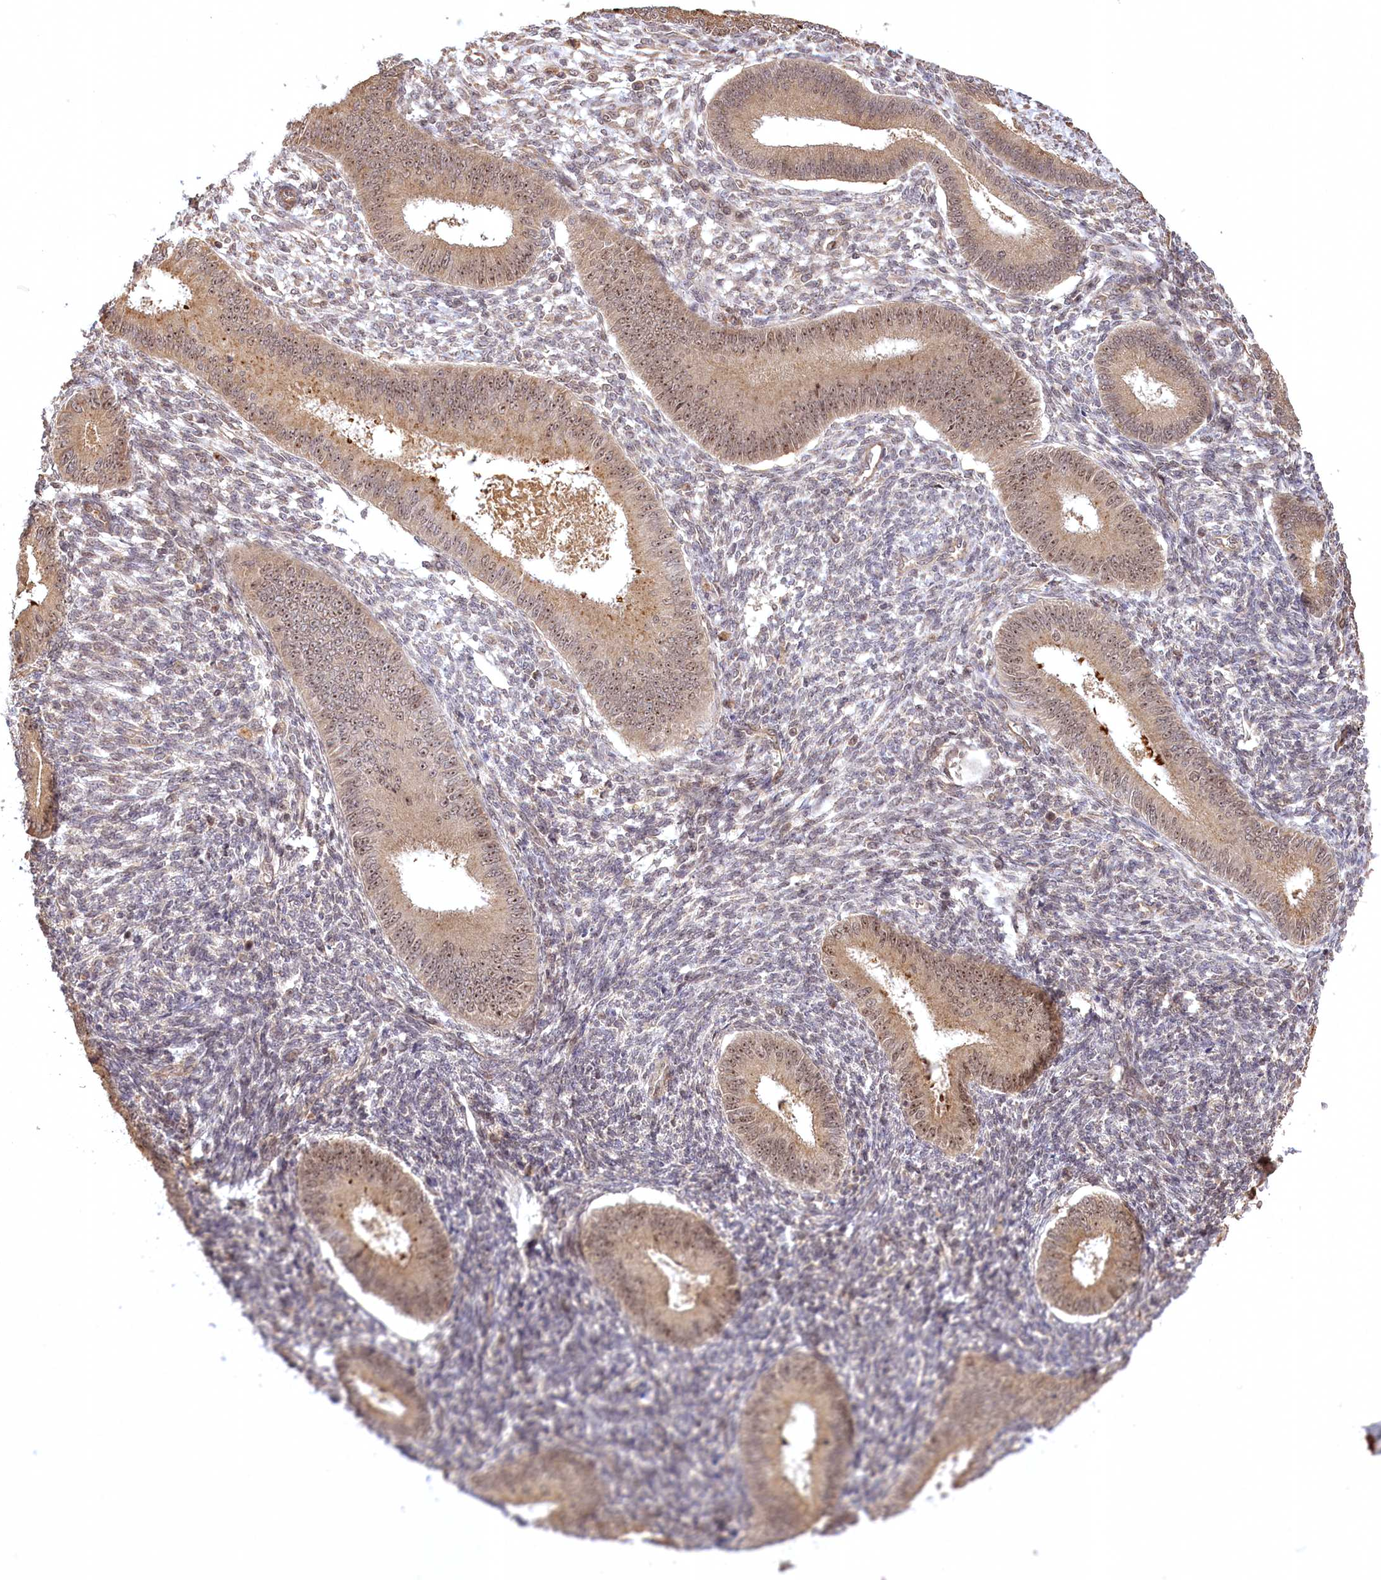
{"staining": {"intensity": "negative", "quantity": "none", "location": "none"}, "tissue": "endometrium", "cell_type": "Cells in endometrial stroma", "image_type": "normal", "snomed": [{"axis": "morphology", "description": "Normal tissue, NOS"}, {"axis": "topography", "description": "Uterus"}, {"axis": "topography", "description": "Endometrium"}], "caption": "Immunohistochemistry (IHC) histopathology image of unremarkable endometrium stained for a protein (brown), which displays no positivity in cells in endometrial stroma.", "gene": "SERGEF", "patient": {"sex": "female", "age": 48}}